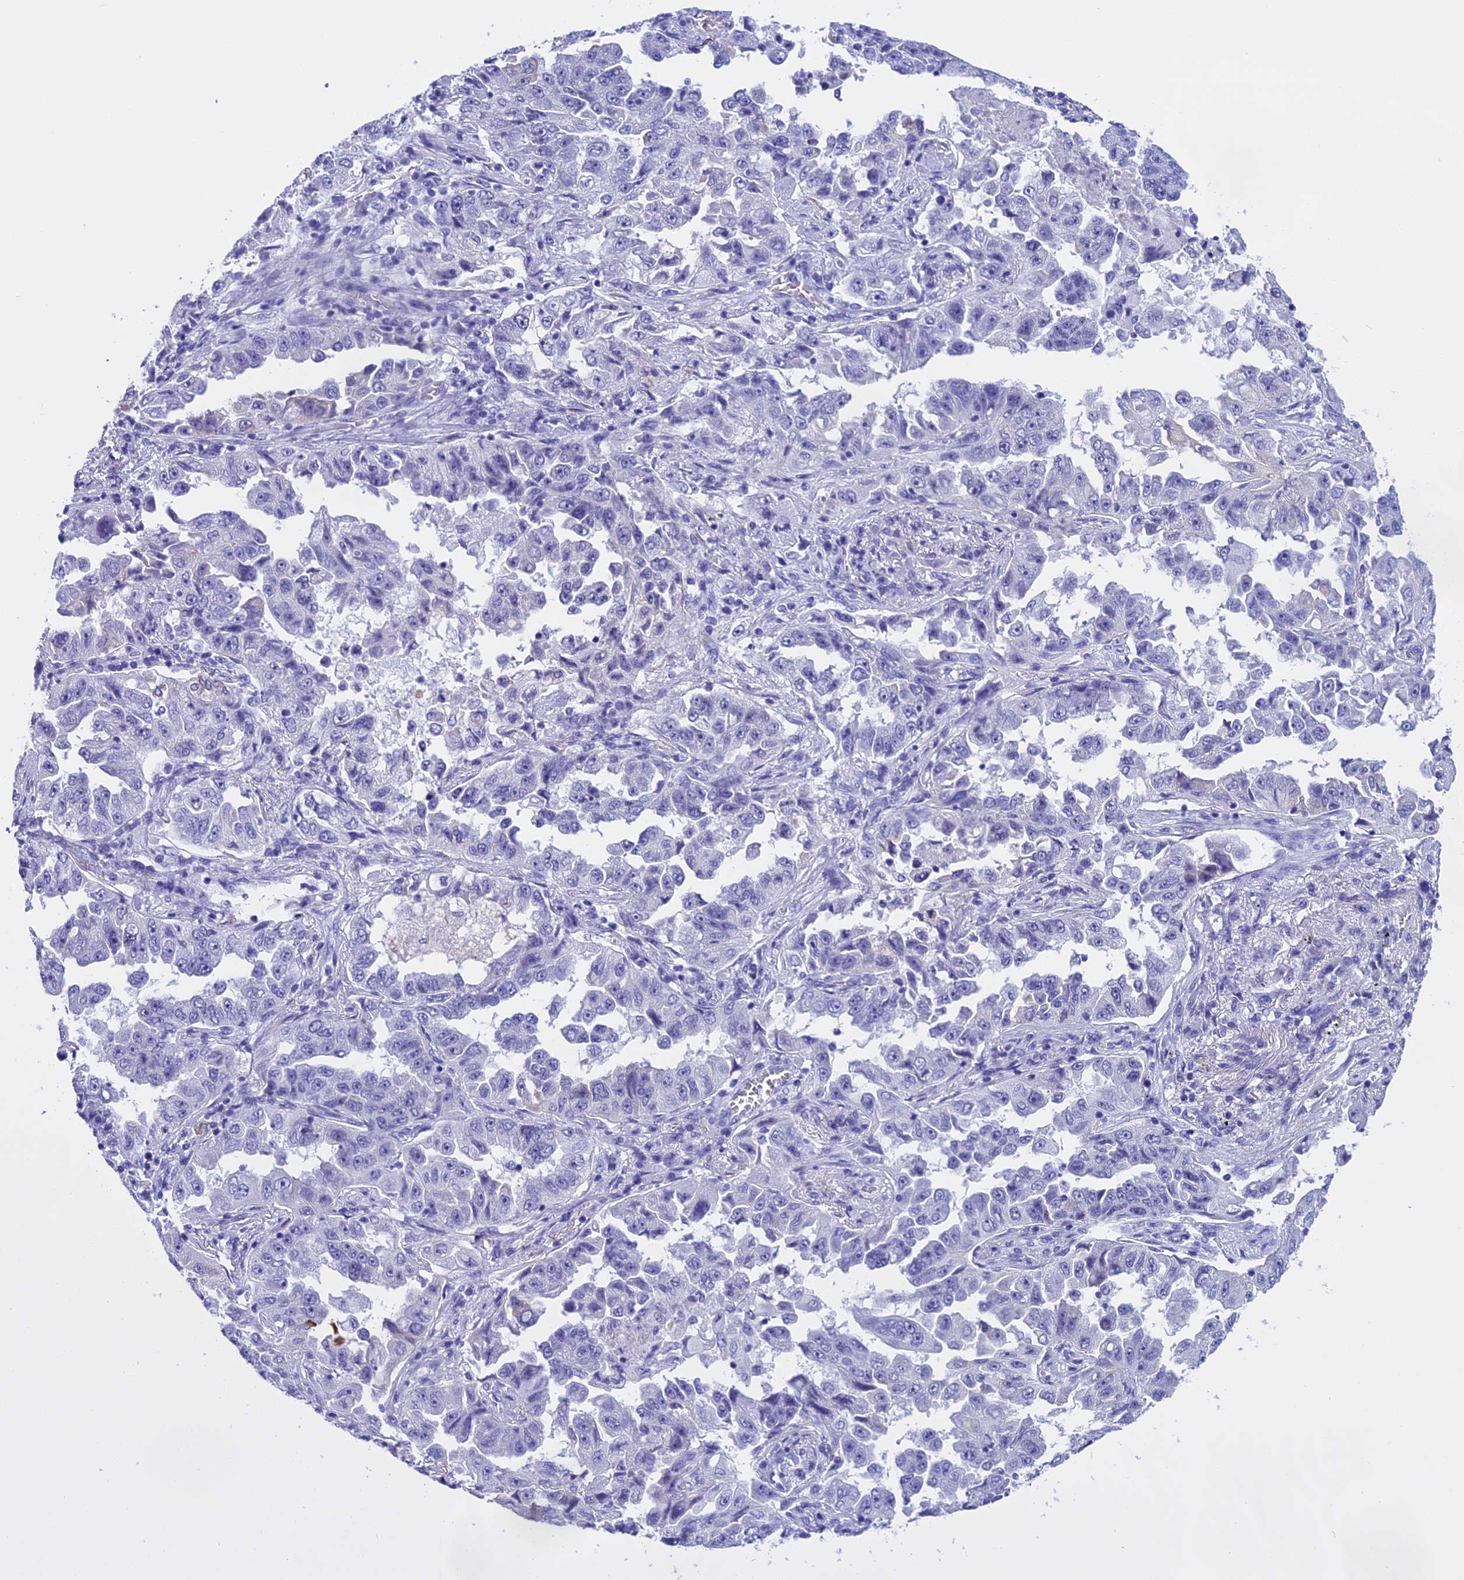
{"staining": {"intensity": "negative", "quantity": "none", "location": "none"}, "tissue": "lung cancer", "cell_type": "Tumor cells", "image_type": "cancer", "snomed": [{"axis": "morphology", "description": "Adenocarcinoma, NOS"}, {"axis": "topography", "description": "Lung"}], "caption": "Tumor cells show no significant expression in lung cancer (adenocarcinoma).", "gene": "KCTD14", "patient": {"sex": "female", "age": 51}}